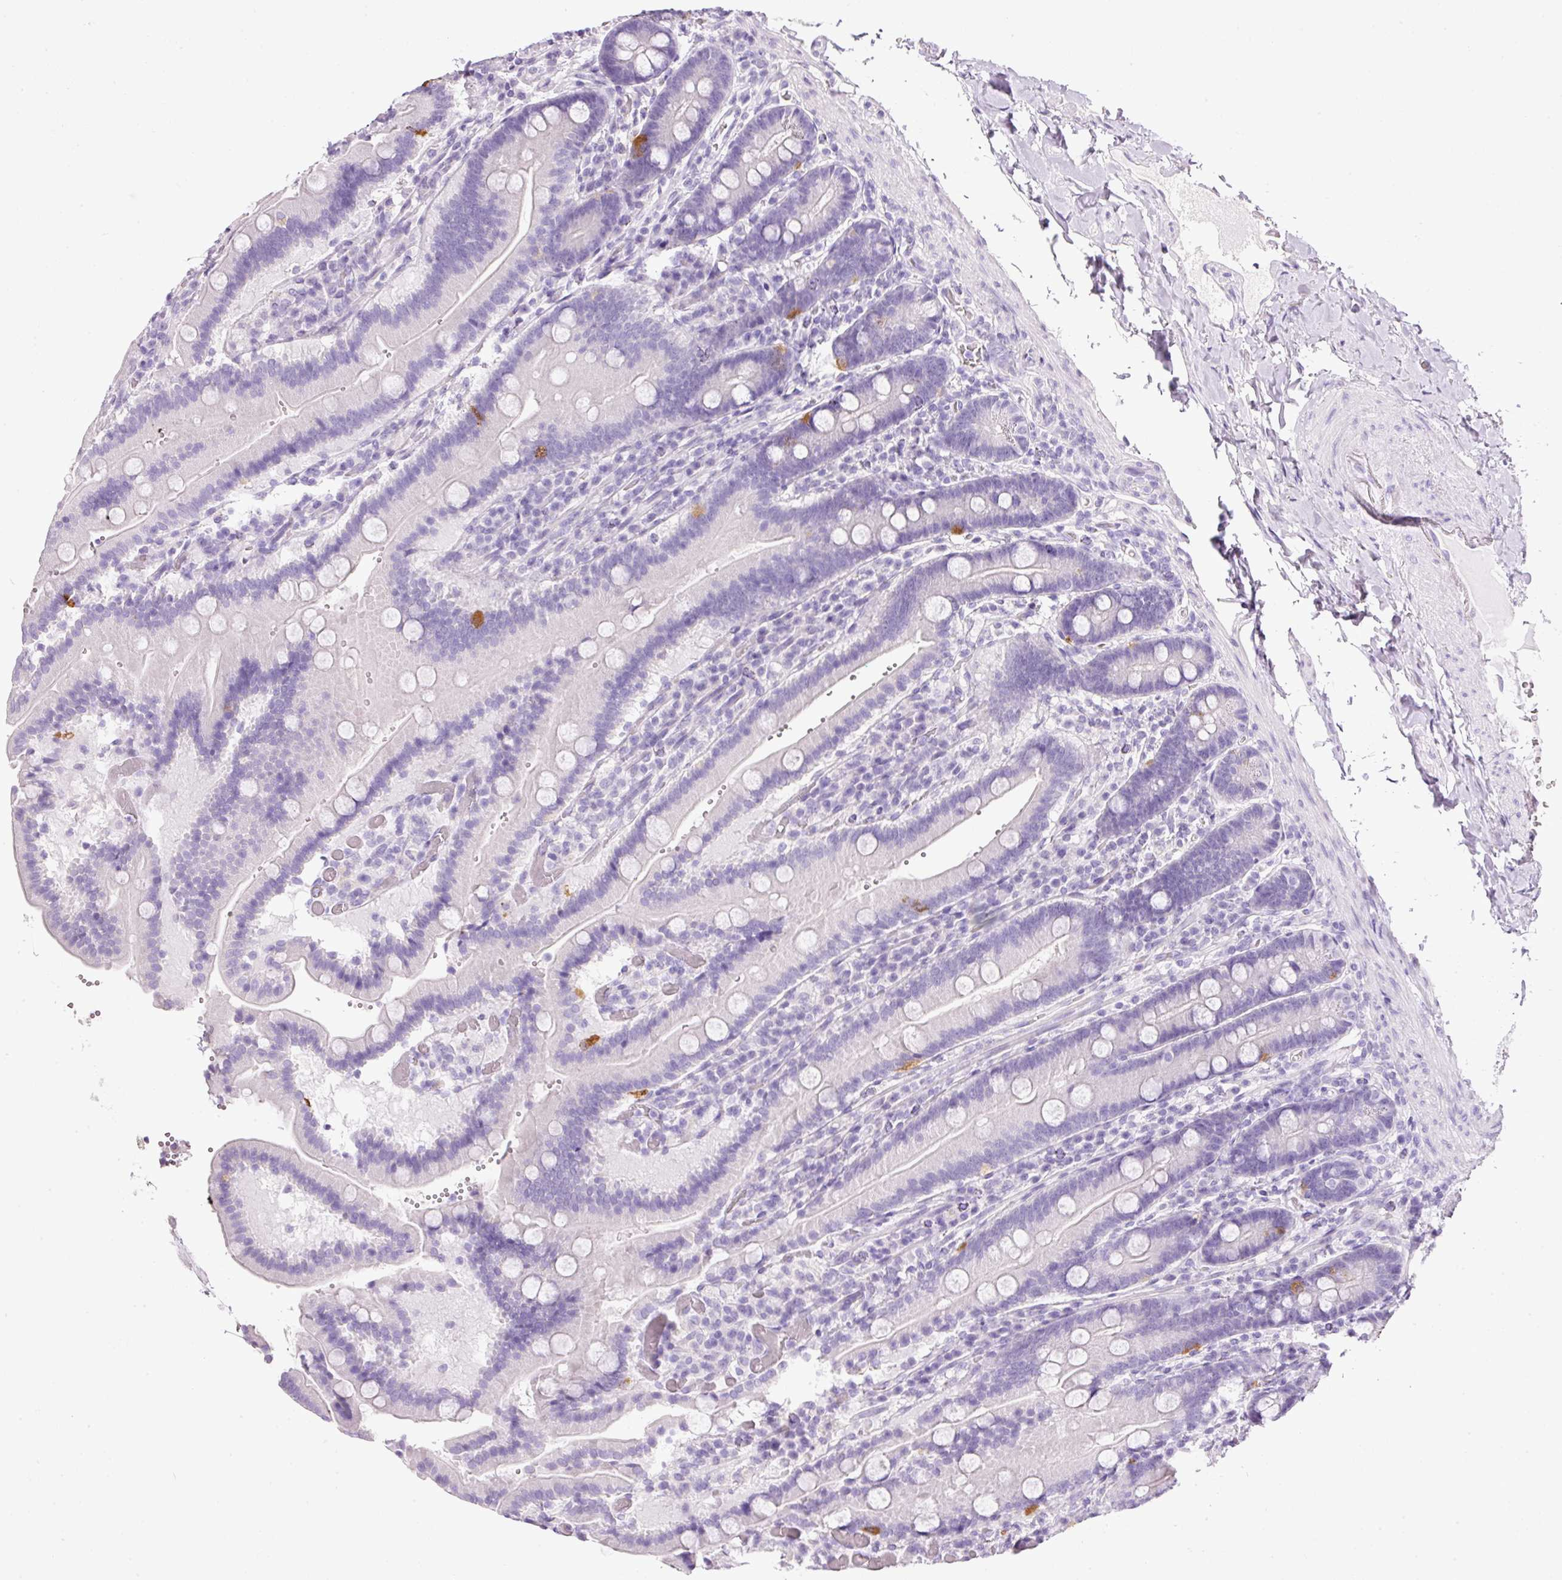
{"staining": {"intensity": "moderate", "quantity": "<25%", "location": "cytoplasmic/membranous"}, "tissue": "duodenum", "cell_type": "Glandular cells", "image_type": "normal", "snomed": [{"axis": "morphology", "description": "Normal tissue, NOS"}, {"axis": "topography", "description": "Duodenum"}], "caption": "Immunohistochemical staining of unremarkable human duodenum displays <25% levels of moderate cytoplasmic/membranous protein positivity in approximately <25% of glandular cells. The protein is stained brown, and the nuclei are stained in blue (DAB IHC with brightfield microscopy, high magnification).", "gene": "BSND", "patient": {"sex": "female", "age": 62}}